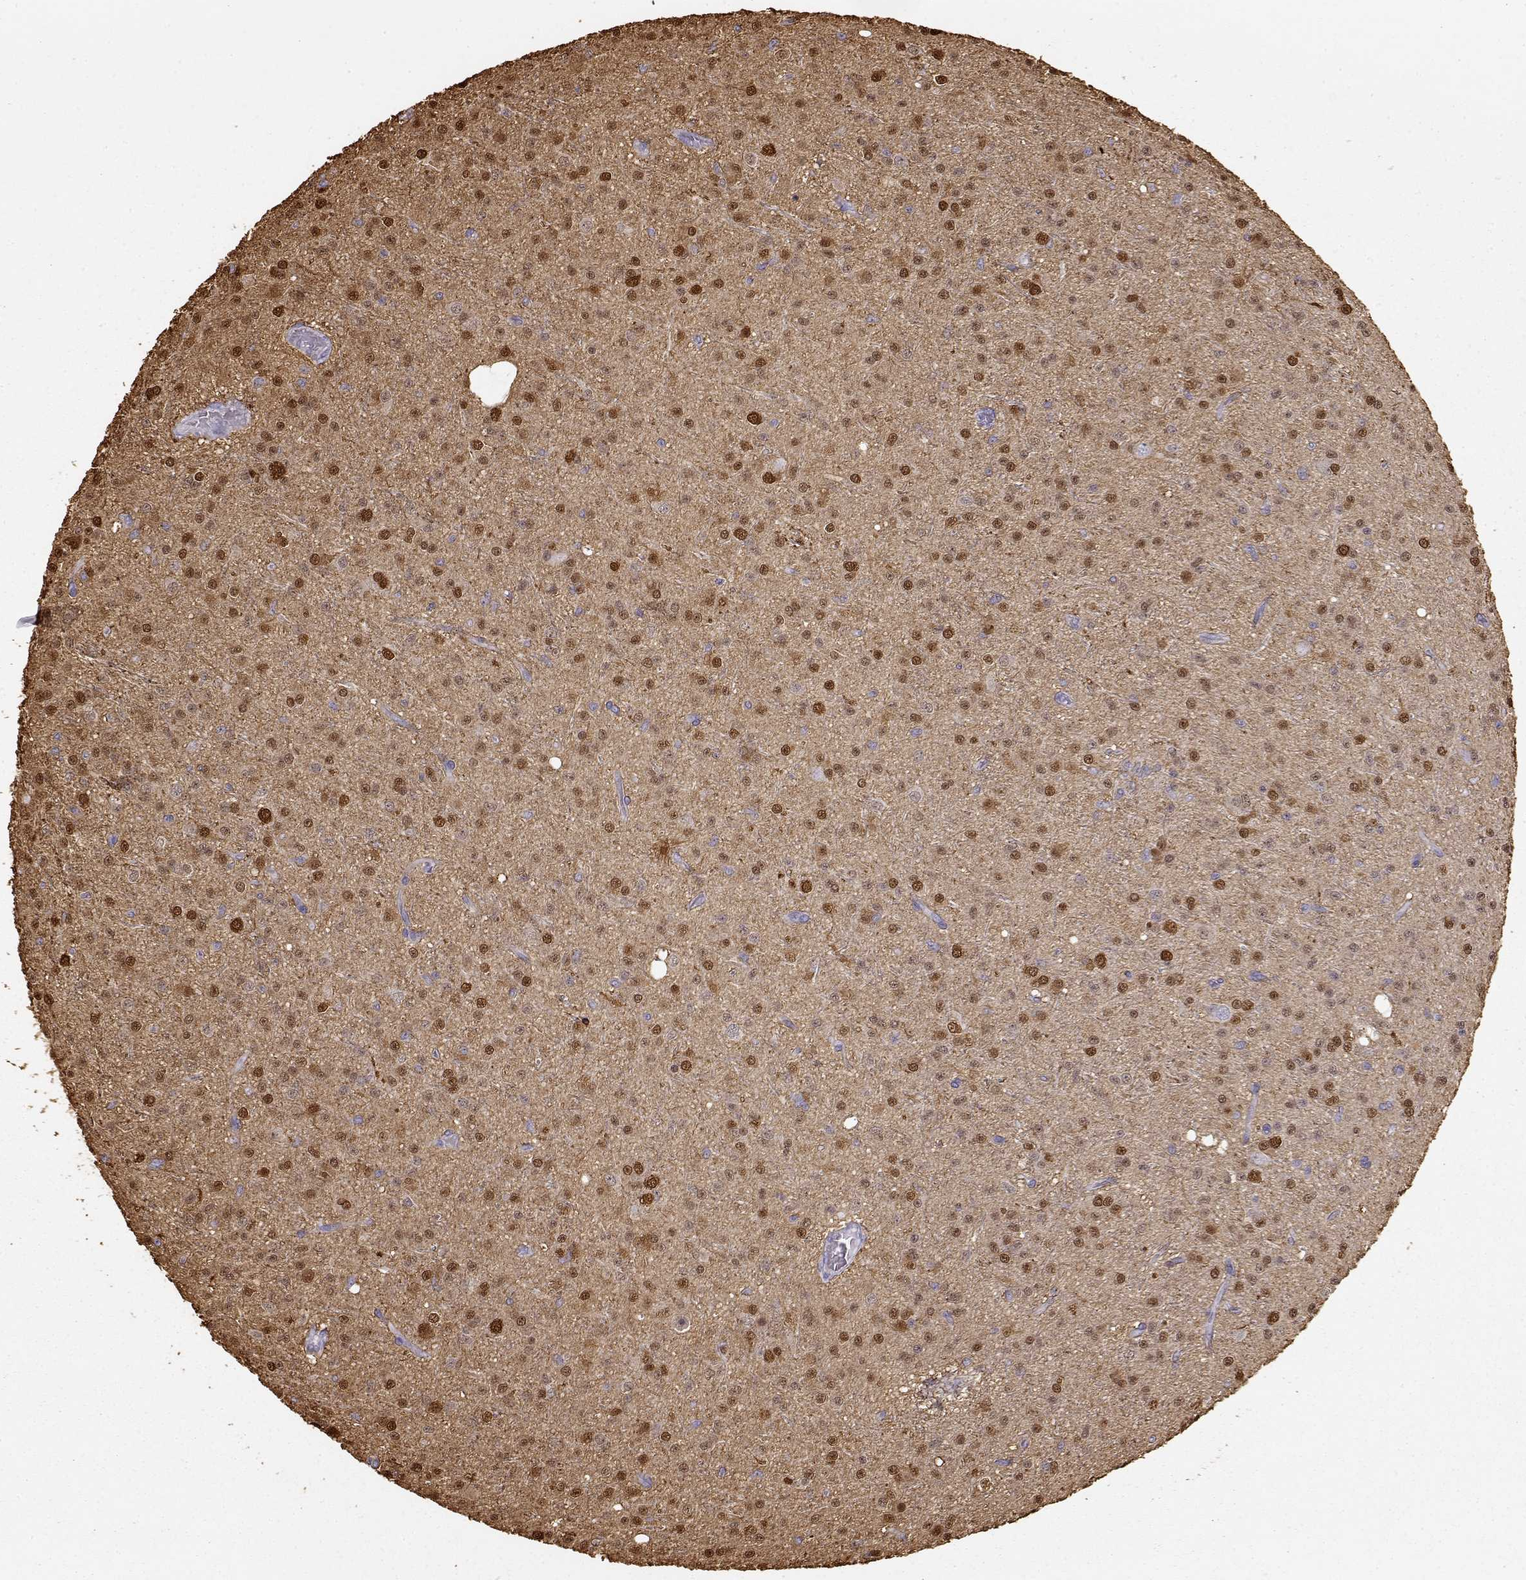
{"staining": {"intensity": "moderate", "quantity": ">75%", "location": "cytoplasmic/membranous,nuclear"}, "tissue": "glioma", "cell_type": "Tumor cells", "image_type": "cancer", "snomed": [{"axis": "morphology", "description": "Glioma, malignant, Low grade"}, {"axis": "topography", "description": "Brain"}], "caption": "Malignant glioma (low-grade) stained with a protein marker displays moderate staining in tumor cells.", "gene": "S100B", "patient": {"sex": "male", "age": 27}}